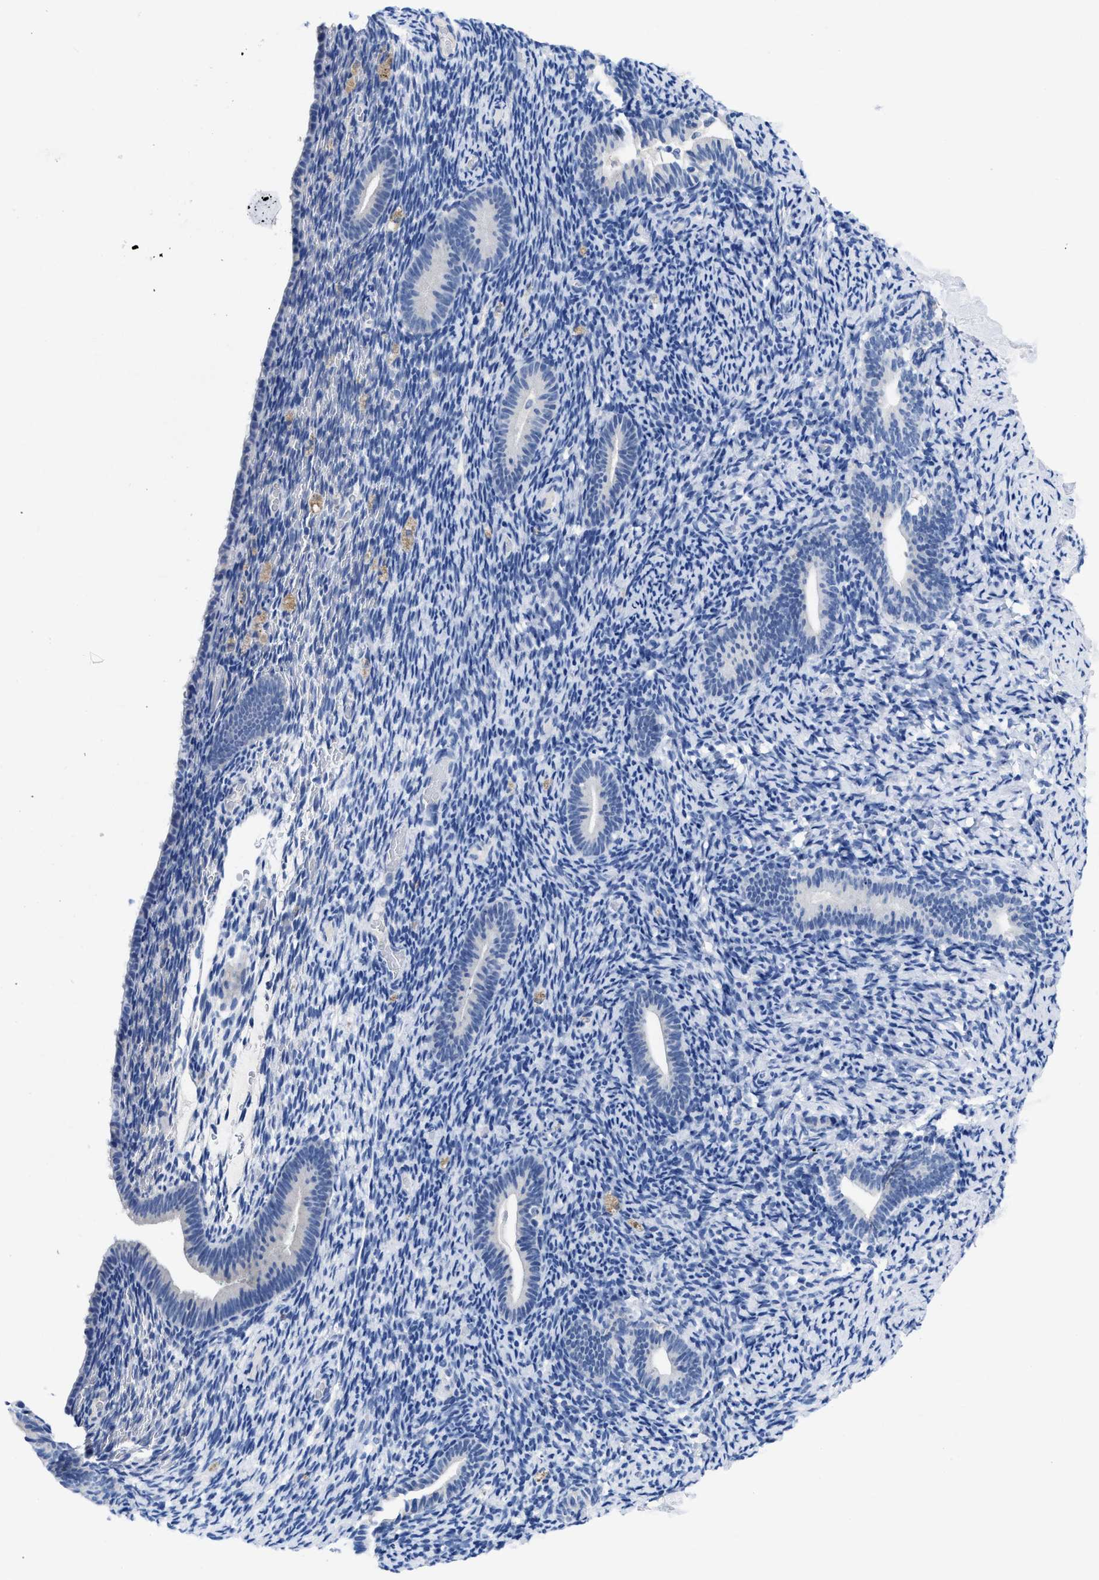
{"staining": {"intensity": "negative", "quantity": "none", "location": "none"}, "tissue": "endometrium", "cell_type": "Cells in endometrial stroma", "image_type": "normal", "snomed": [{"axis": "morphology", "description": "Normal tissue, NOS"}, {"axis": "topography", "description": "Endometrium"}], "caption": "Immunohistochemistry (IHC) photomicrograph of unremarkable endometrium stained for a protein (brown), which reveals no expression in cells in endometrial stroma.", "gene": "PYY", "patient": {"sex": "female", "age": 51}}